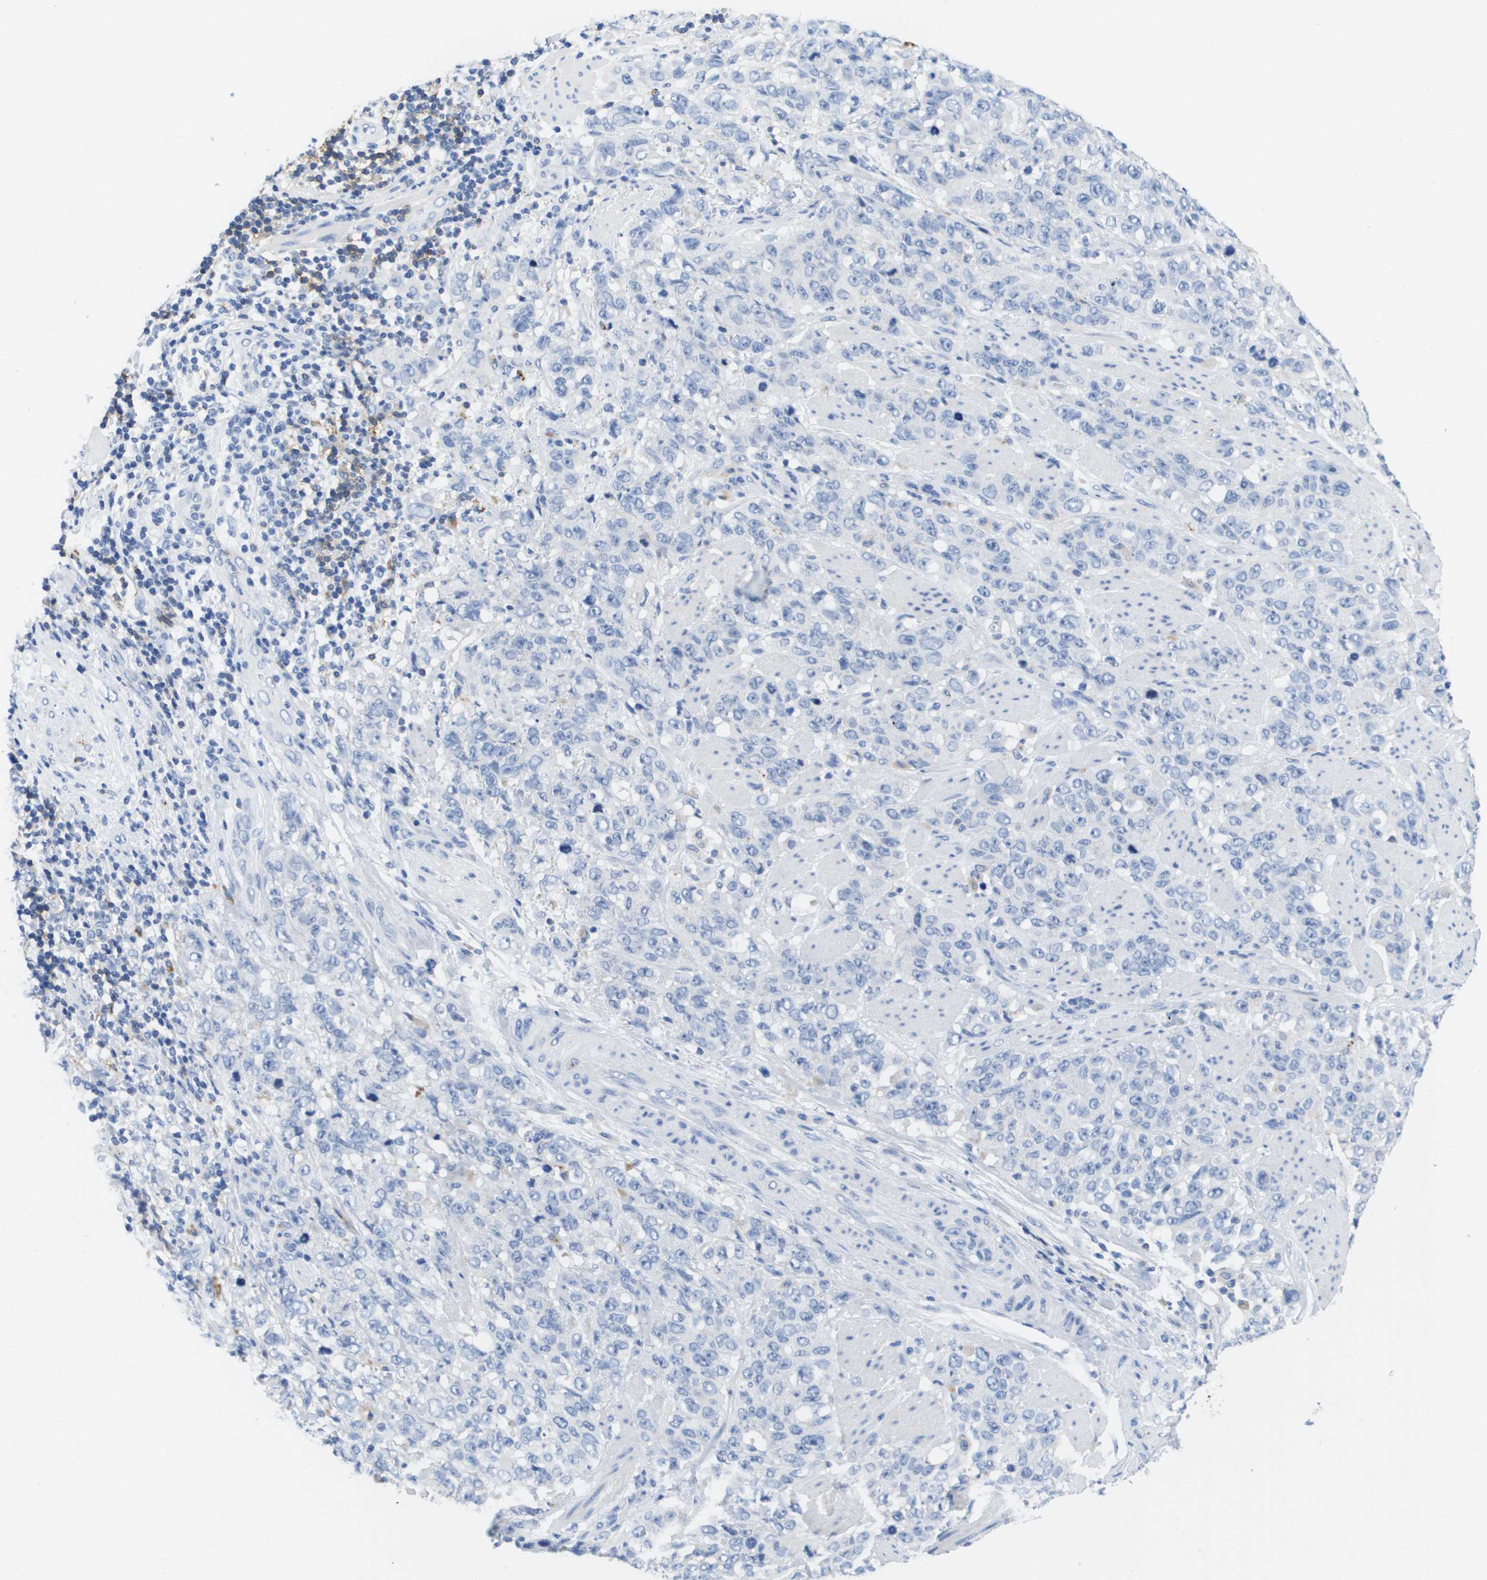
{"staining": {"intensity": "negative", "quantity": "none", "location": "none"}, "tissue": "stomach cancer", "cell_type": "Tumor cells", "image_type": "cancer", "snomed": [{"axis": "morphology", "description": "Adenocarcinoma, NOS"}, {"axis": "topography", "description": "Stomach"}], "caption": "This is a photomicrograph of immunohistochemistry staining of adenocarcinoma (stomach), which shows no positivity in tumor cells.", "gene": "MS4A1", "patient": {"sex": "male", "age": 48}}